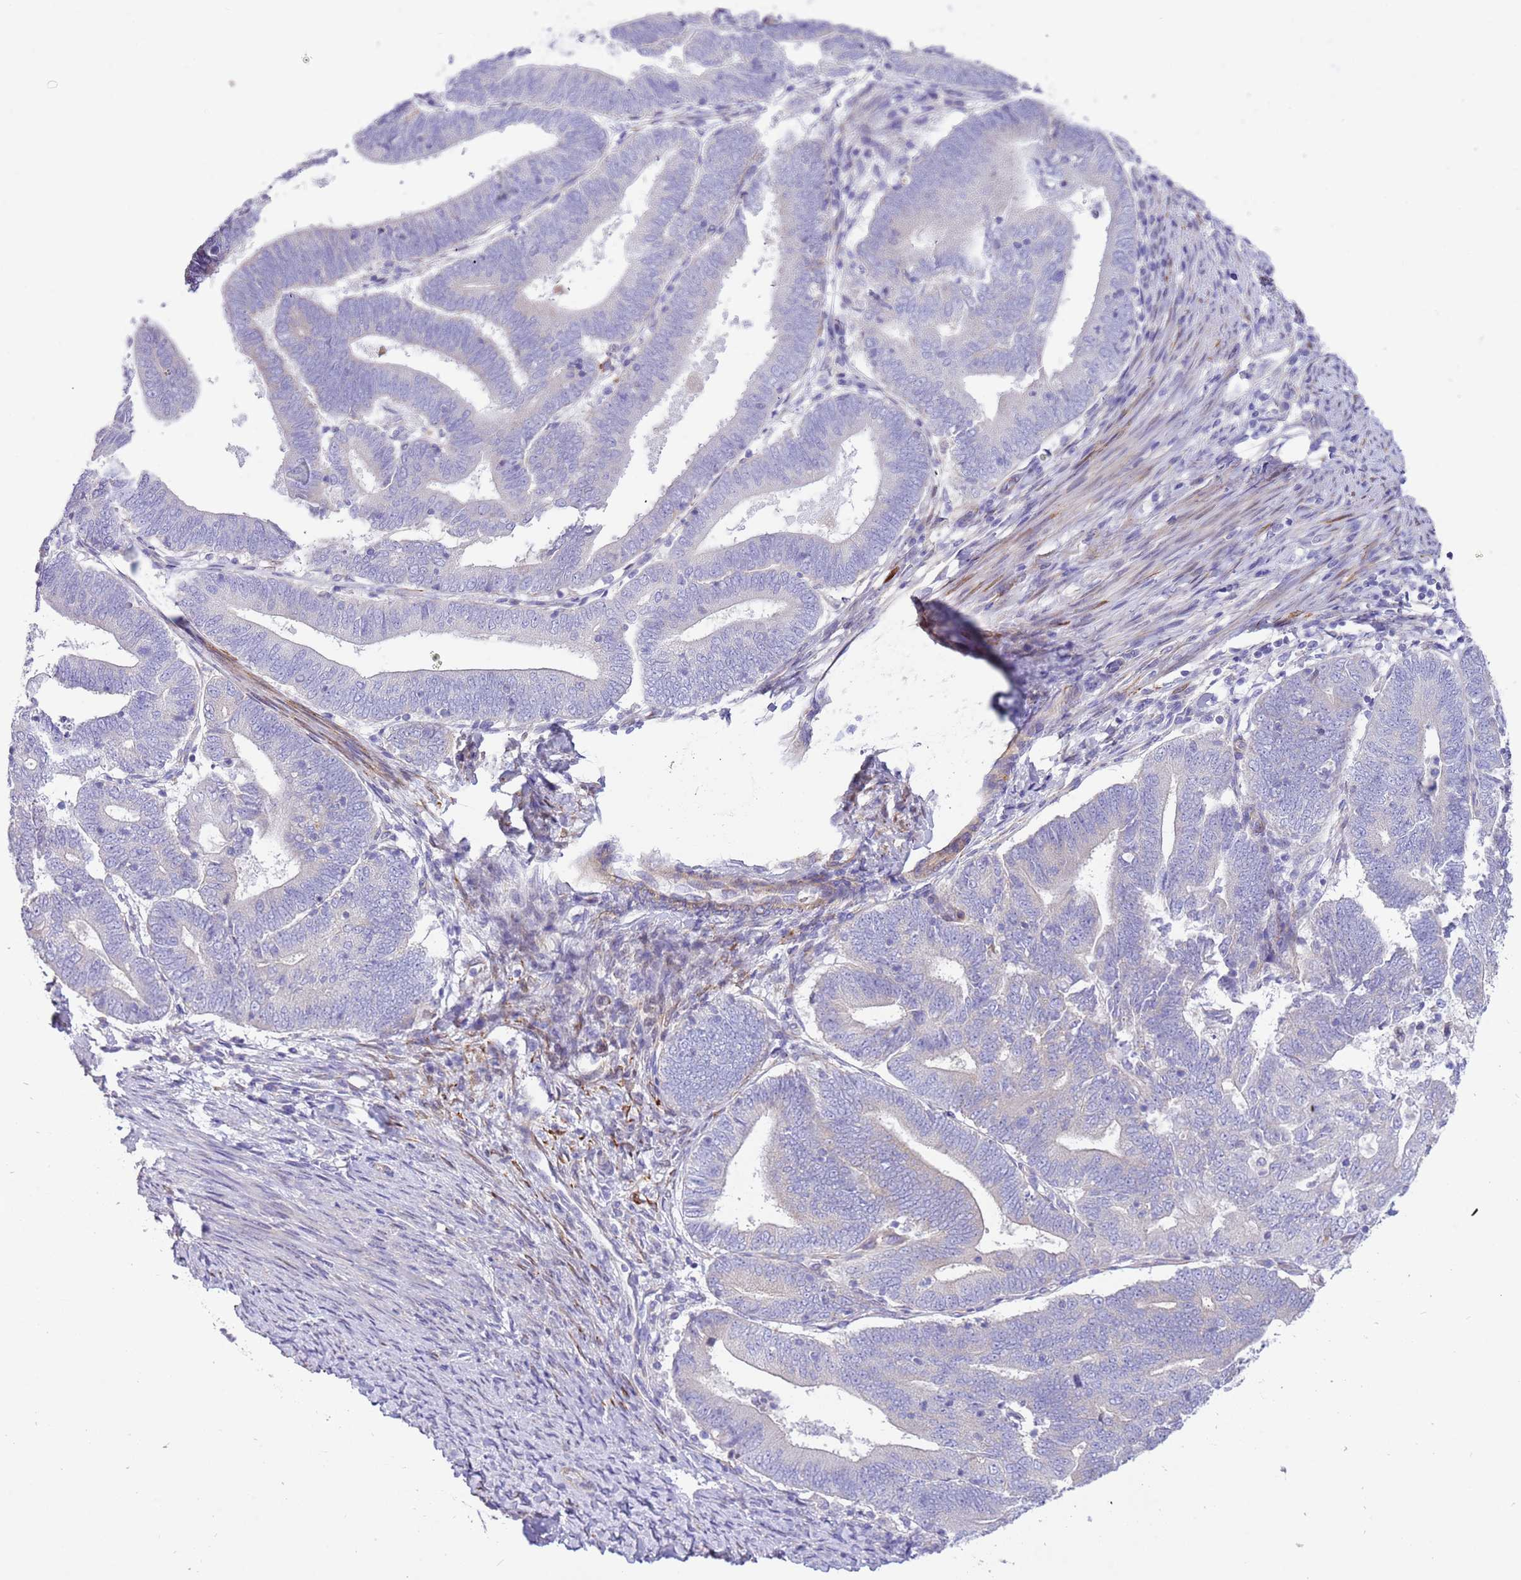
{"staining": {"intensity": "negative", "quantity": "none", "location": "none"}, "tissue": "endometrial cancer", "cell_type": "Tumor cells", "image_type": "cancer", "snomed": [{"axis": "morphology", "description": "Adenocarcinoma, NOS"}, {"axis": "topography", "description": "Endometrium"}], "caption": "IHC photomicrograph of adenocarcinoma (endometrial) stained for a protein (brown), which reveals no positivity in tumor cells. (Stains: DAB (3,3'-diaminobenzidine) immunohistochemistry with hematoxylin counter stain, Microscopy: brightfield microscopy at high magnification).", "gene": "SERINC3", "patient": {"sex": "female", "age": 70}}